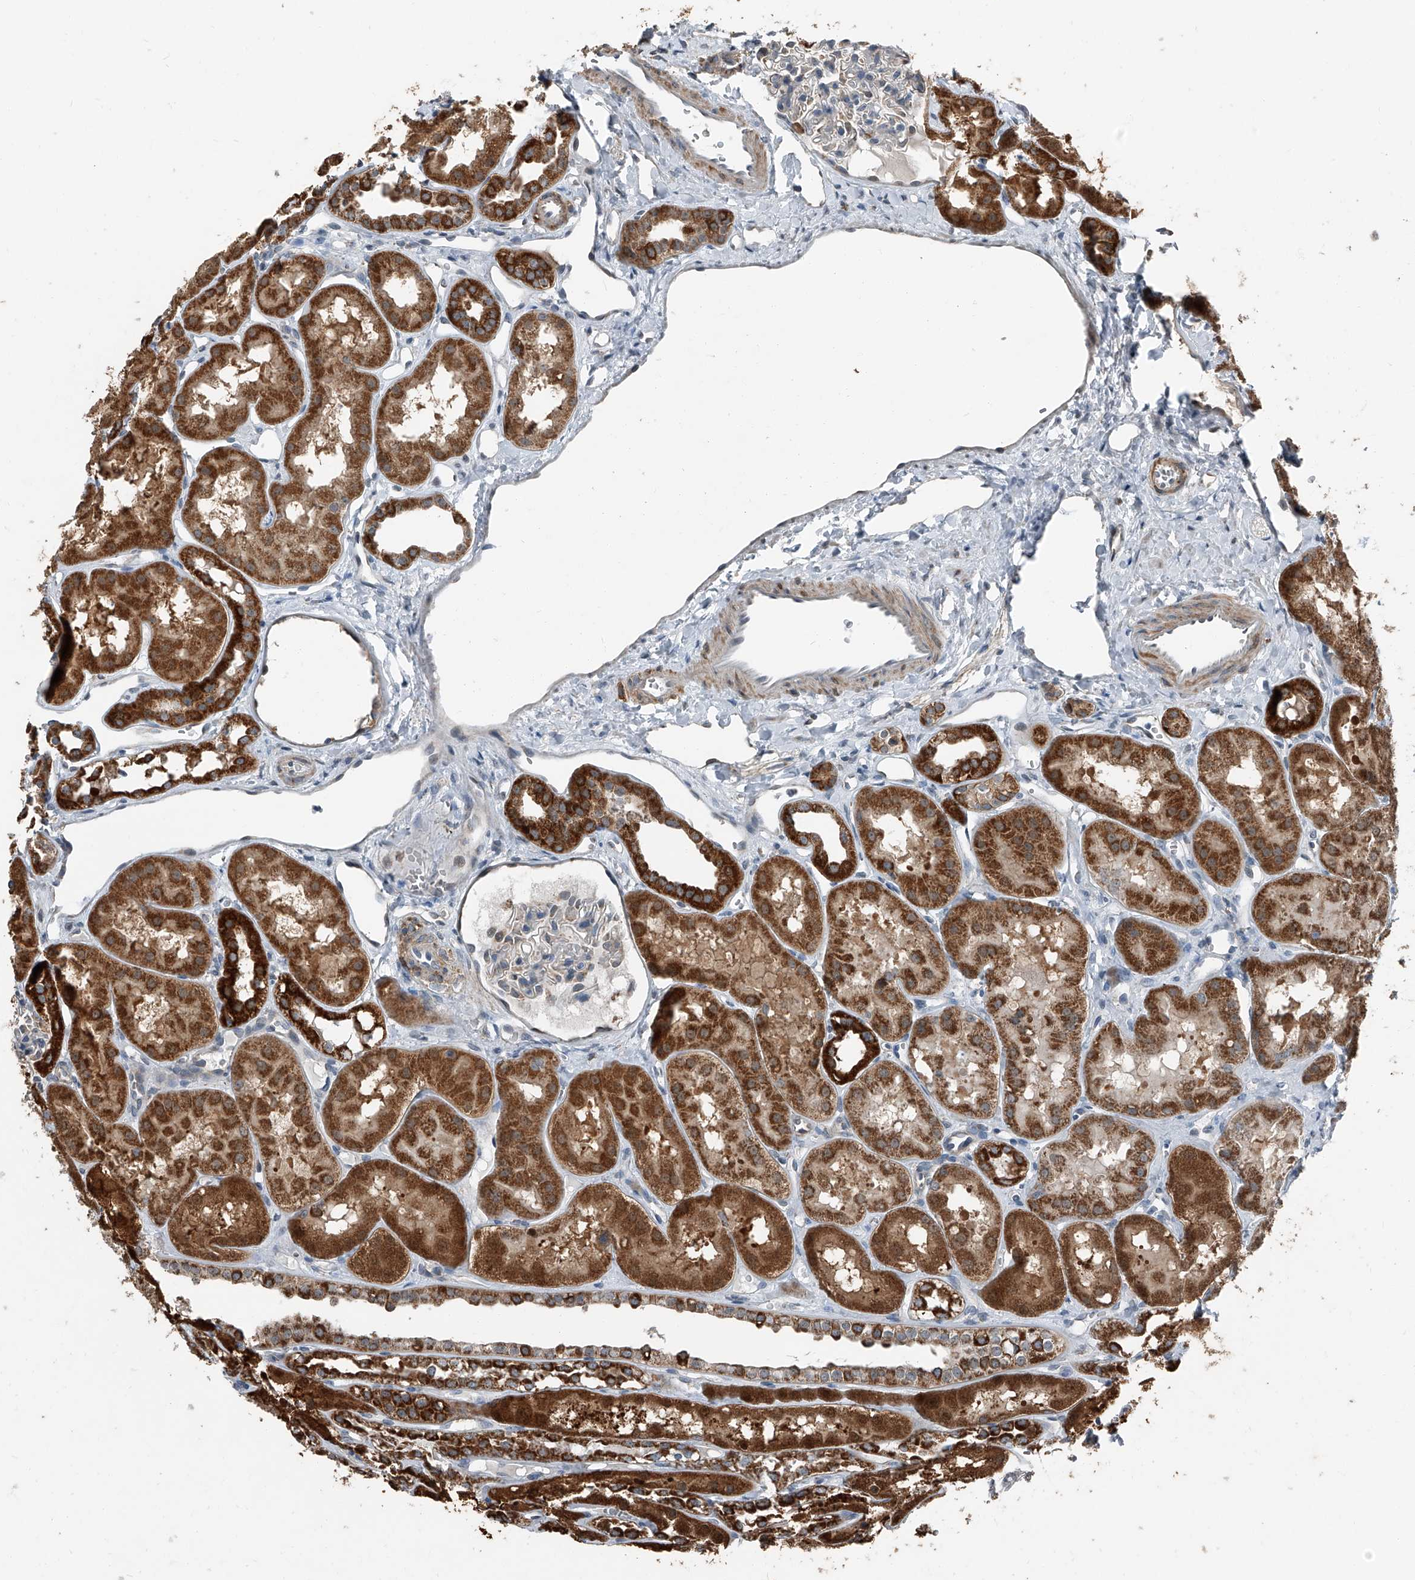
{"staining": {"intensity": "negative", "quantity": "none", "location": "none"}, "tissue": "kidney", "cell_type": "Cells in glomeruli", "image_type": "normal", "snomed": [{"axis": "morphology", "description": "Normal tissue, NOS"}, {"axis": "topography", "description": "Kidney"}], "caption": "Immunohistochemistry micrograph of benign human kidney stained for a protein (brown), which reveals no staining in cells in glomeruli. (DAB immunohistochemistry (IHC) with hematoxylin counter stain).", "gene": "CHRNA7", "patient": {"sex": "male", "age": 16}}